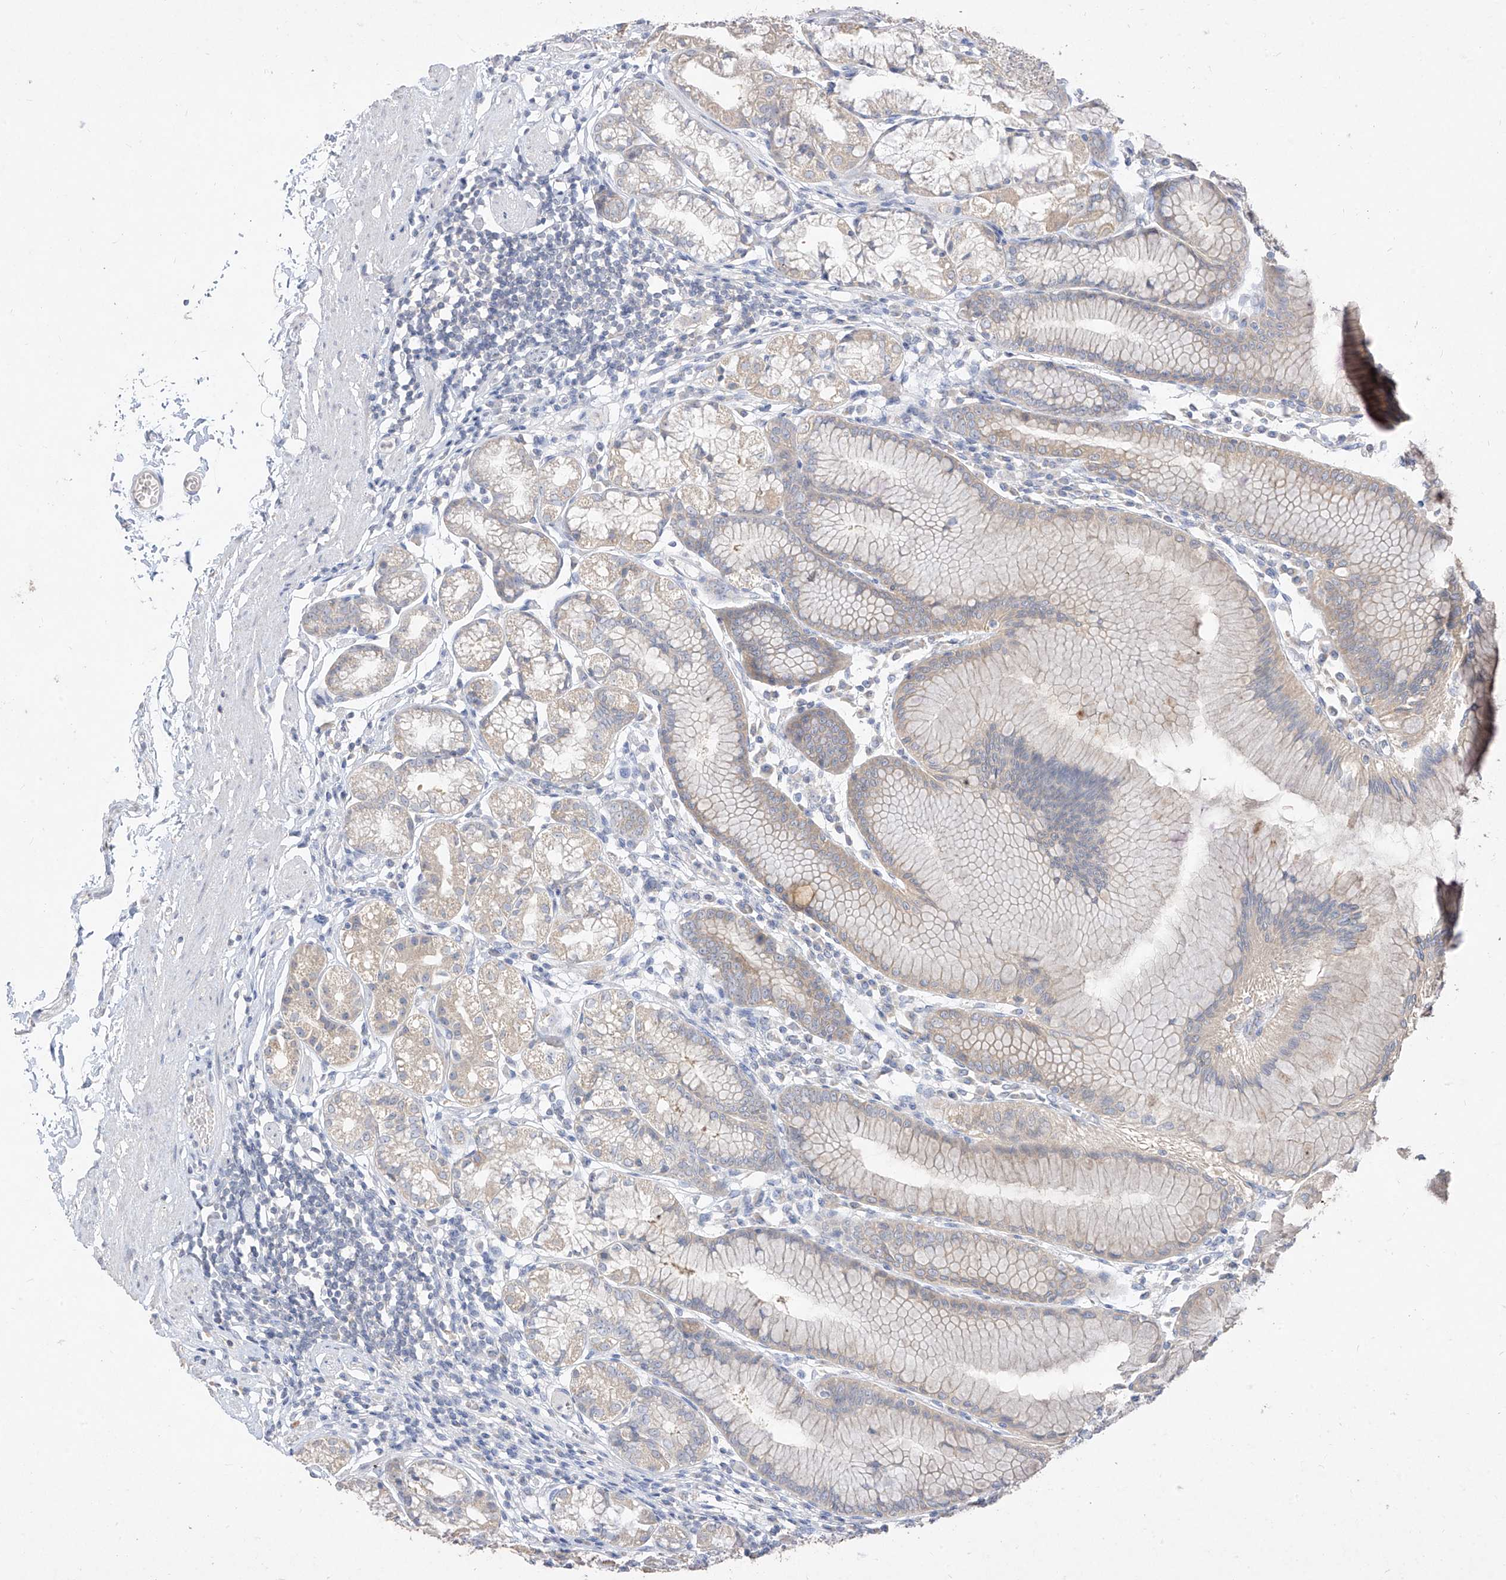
{"staining": {"intensity": "weak", "quantity": "25%-75%", "location": "cytoplasmic/membranous"}, "tissue": "stomach", "cell_type": "Glandular cells", "image_type": "normal", "snomed": [{"axis": "morphology", "description": "Normal tissue, NOS"}, {"axis": "topography", "description": "Stomach"}], "caption": "DAB immunohistochemical staining of unremarkable human stomach shows weak cytoplasmic/membranous protein expression in approximately 25%-75% of glandular cells. (DAB (3,3'-diaminobenzidine) = brown stain, brightfield microscopy at high magnification).", "gene": "ZZEF1", "patient": {"sex": "female", "age": 57}}